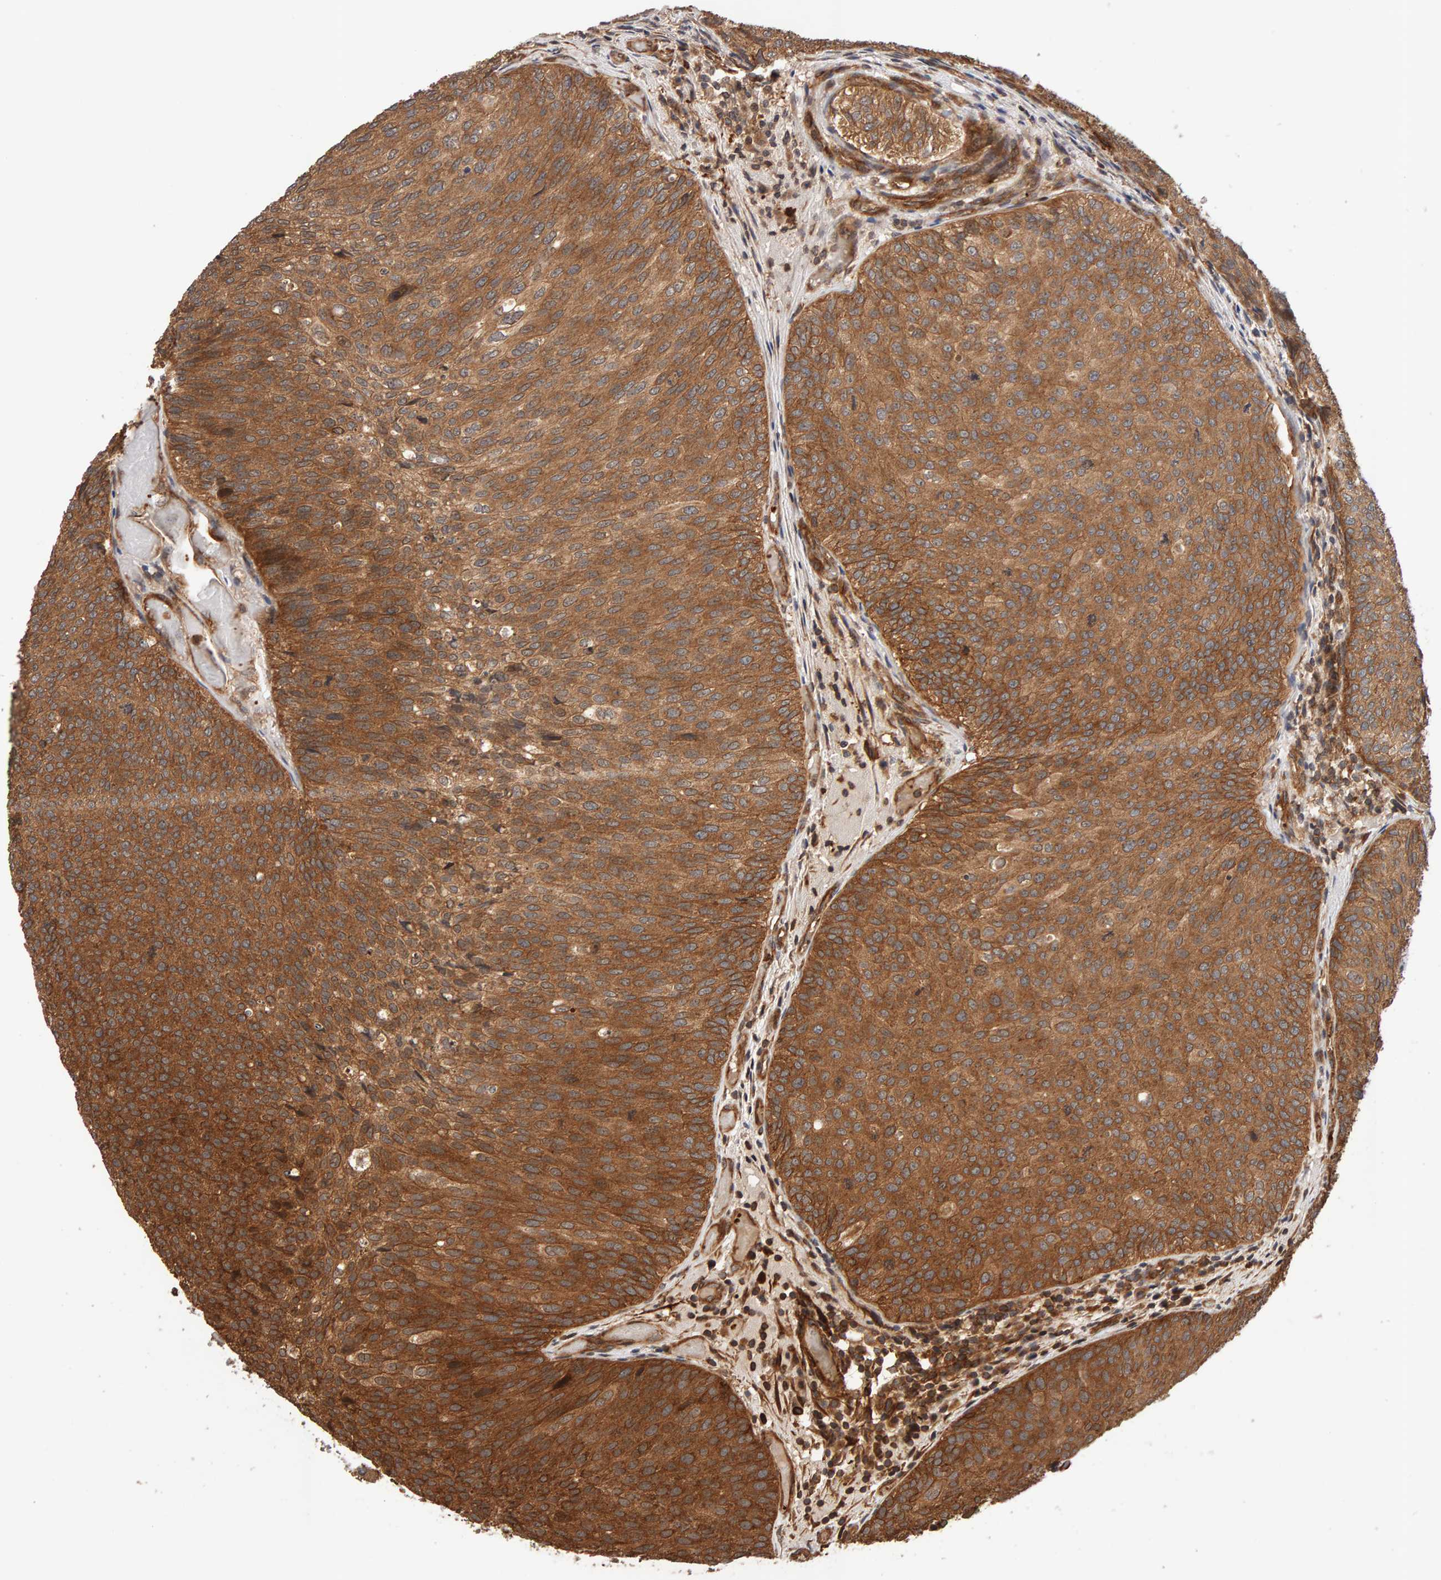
{"staining": {"intensity": "moderate", "quantity": ">75%", "location": "cytoplasmic/membranous"}, "tissue": "urothelial cancer", "cell_type": "Tumor cells", "image_type": "cancer", "snomed": [{"axis": "morphology", "description": "Urothelial carcinoma, Low grade"}, {"axis": "topography", "description": "Urinary bladder"}], "caption": "Protein staining shows moderate cytoplasmic/membranous expression in approximately >75% of tumor cells in urothelial cancer.", "gene": "SYNRG", "patient": {"sex": "male", "age": 86}}